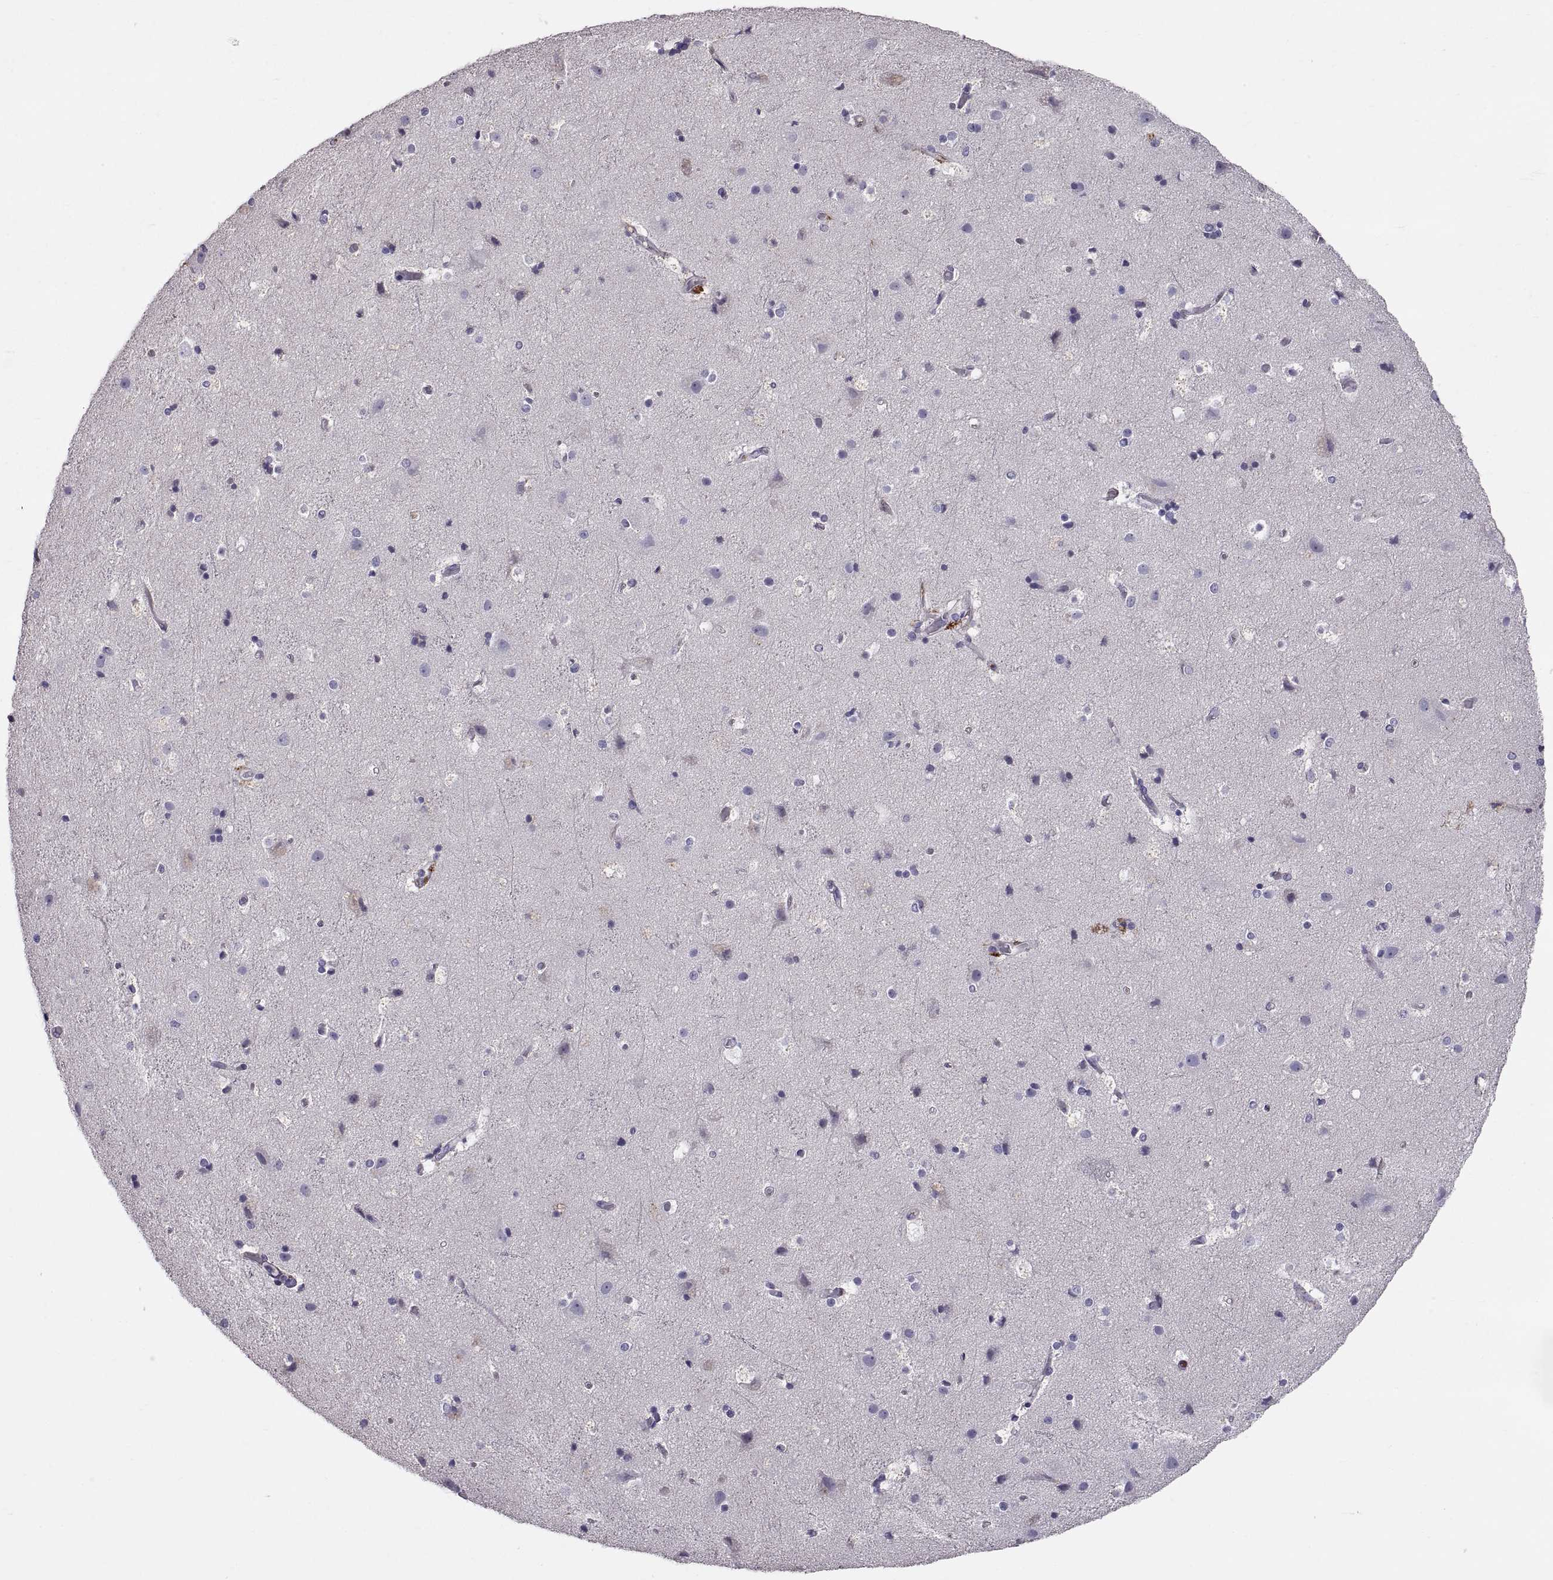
{"staining": {"intensity": "negative", "quantity": "none", "location": "none"}, "tissue": "cerebral cortex", "cell_type": "Endothelial cells", "image_type": "normal", "snomed": [{"axis": "morphology", "description": "Normal tissue, NOS"}, {"axis": "topography", "description": "Cerebral cortex"}], "caption": "Immunohistochemistry of unremarkable cerebral cortex shows no positivity in endothelial cells. Nuclei are stained in blue.", "gene": "ADAM32", "patient": {"sex": "female", "age": 52}}